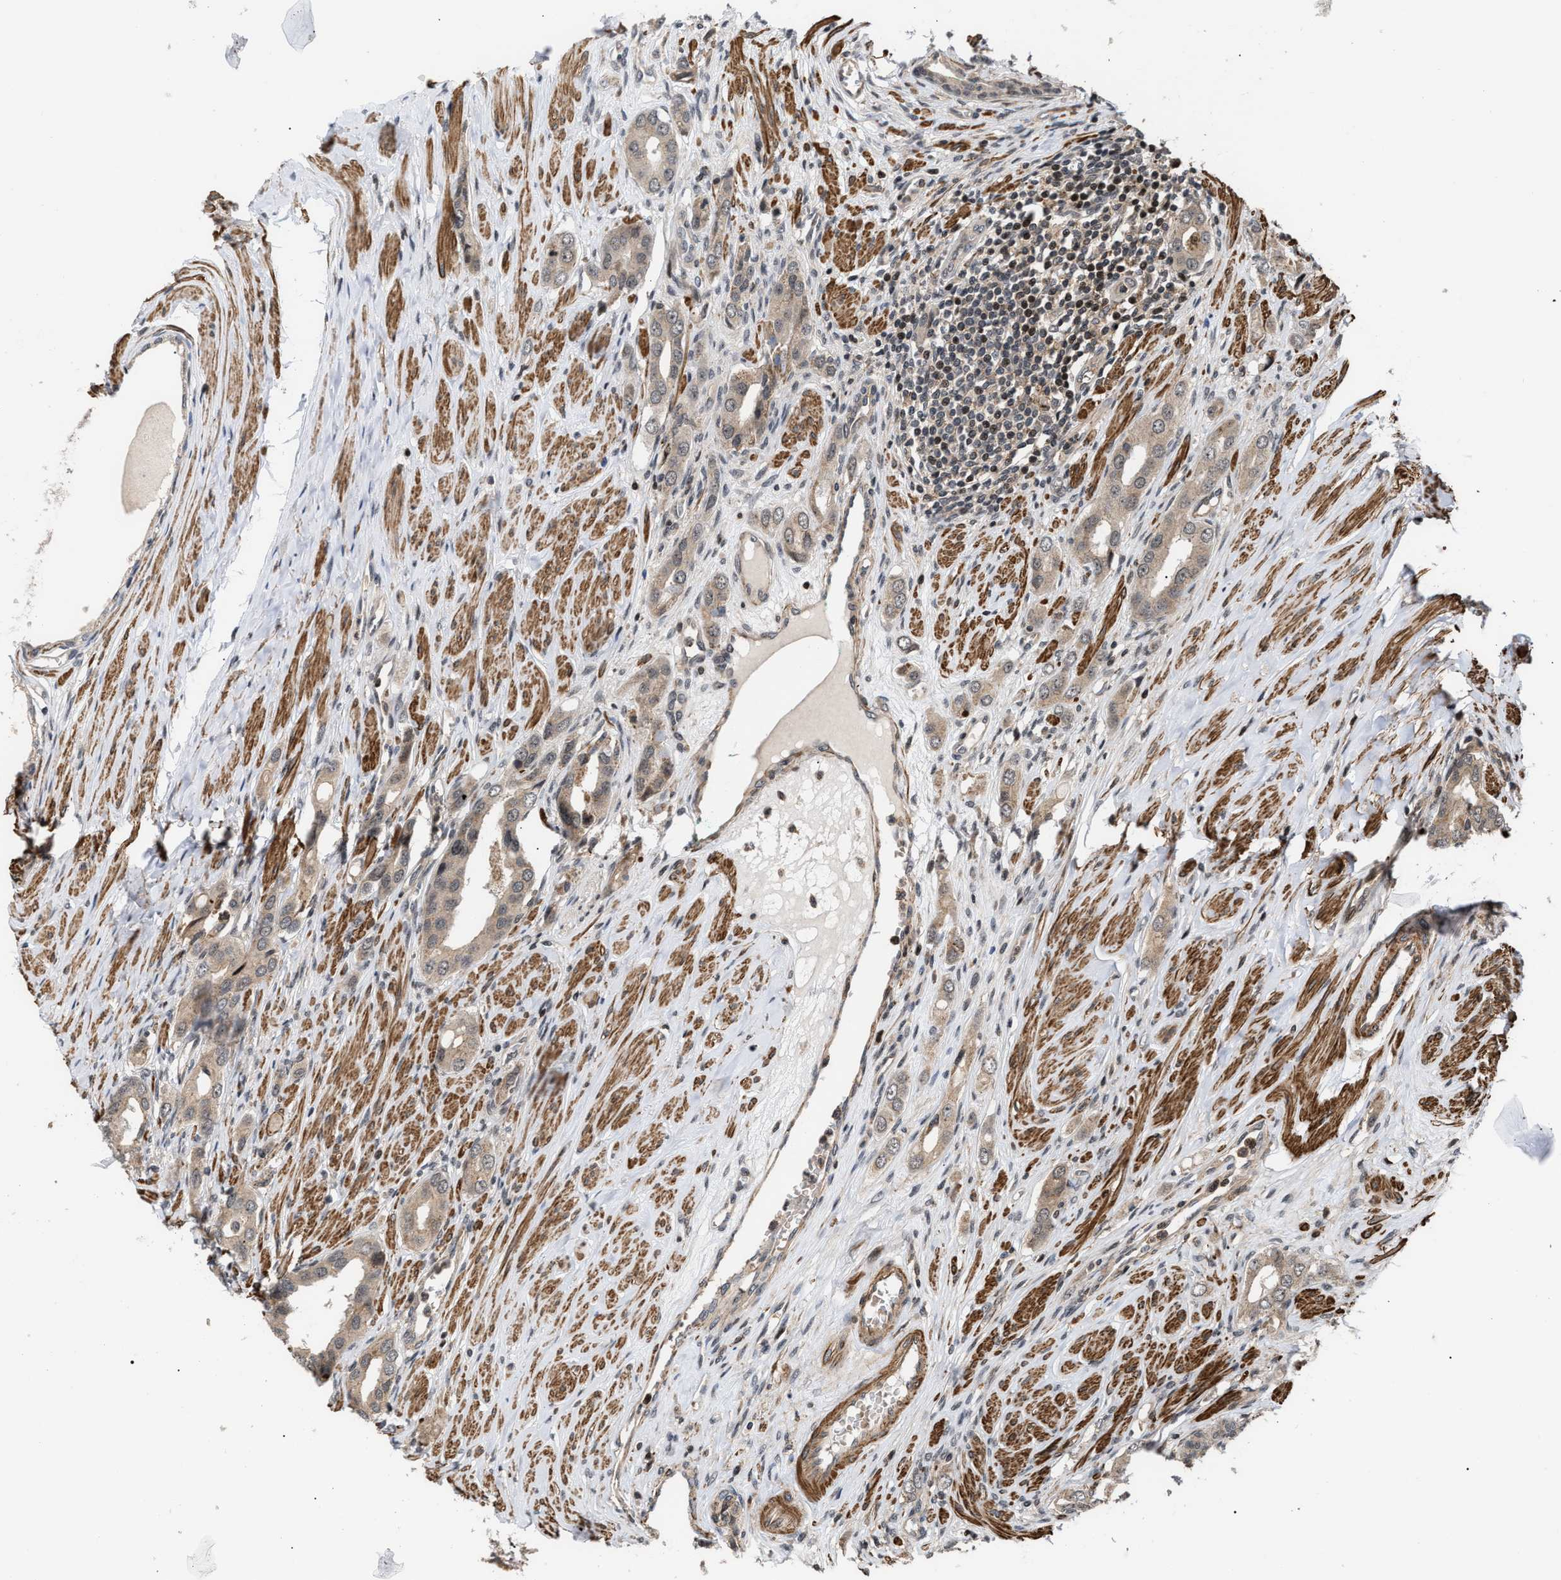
{"staining": {"intensity": "weak", "quantity": ">75%", "location": "cytoplasmic/membranous"}, "tissue": "prostate cancer", "cell_type": "Tumor cells", "image_type": "cancer", "snomed": [{"axis": "morphology", "description": "Adenocarcinoma, High grade"}, {"axis": "topography", "description": "Prostate"}], "caption": "A histopathology image of prostate adenocarcinoma (high-grade) stained for a protein shows weak cytoplasmic/membranous brown staining in tumor cells.", "gene": "STAU2", "patient": {"sex": "male", "age": 52}}